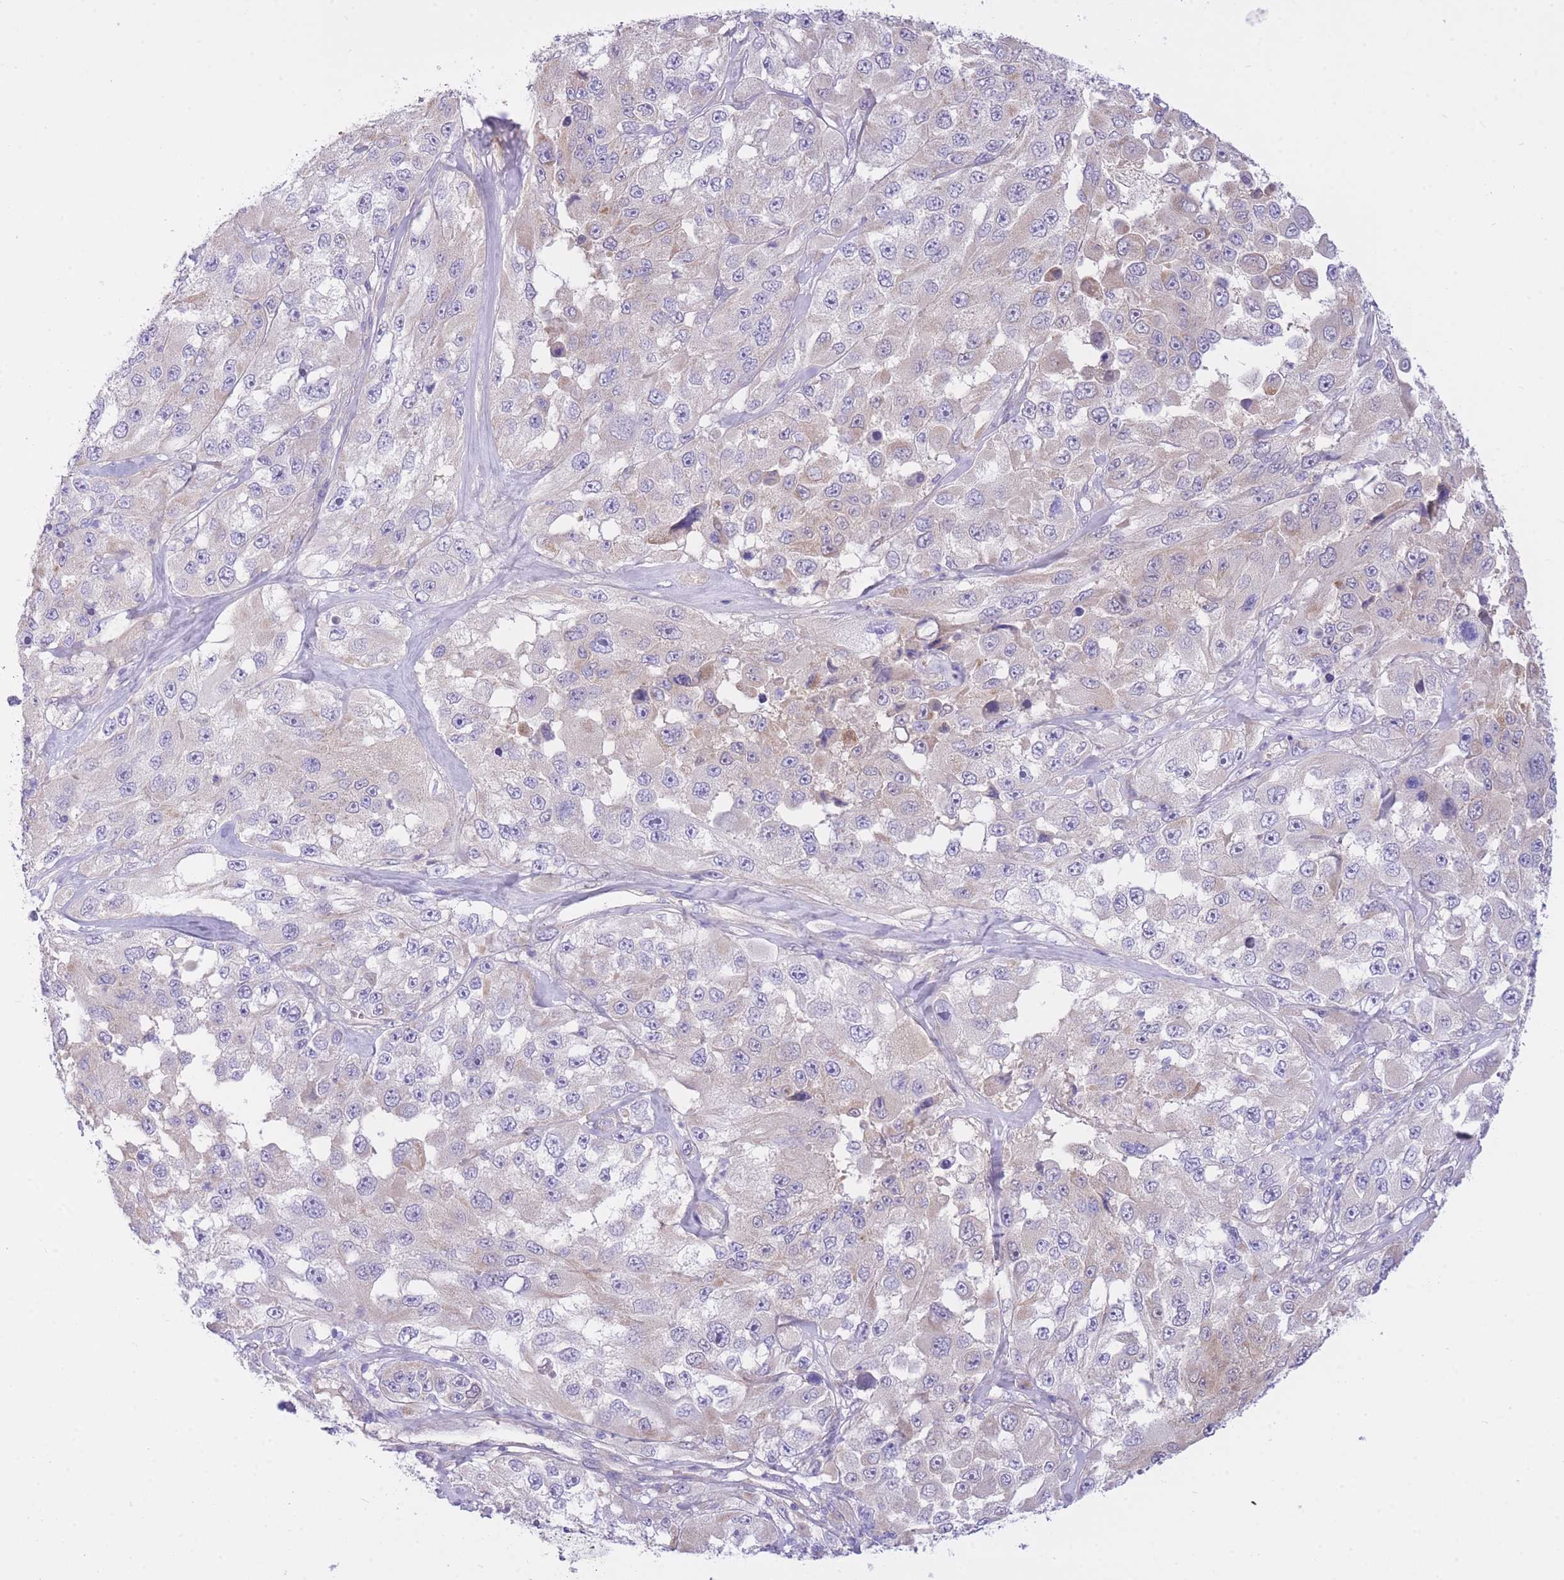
{"staining": {"intensity": "weak", "quantity": "<25%", "location": "cytoplasmic/membranous"}, "tissue": "melanoma", "cell_type": "Tumor cells", "image_type": "cancer", "snomed": [{"axis": "morphology", "description": "Malignant melanoma, Metastatic site"}, {"axis": "topography", "description": "Lymph node"}], "caption": "This is an immunohistochemistry (IHC) histopathology image of malignant melanoma (metastatic site). There is no expression in tumor cells.", "gene": "PGM1", "patient": {"sex": "male", "age": 62}}